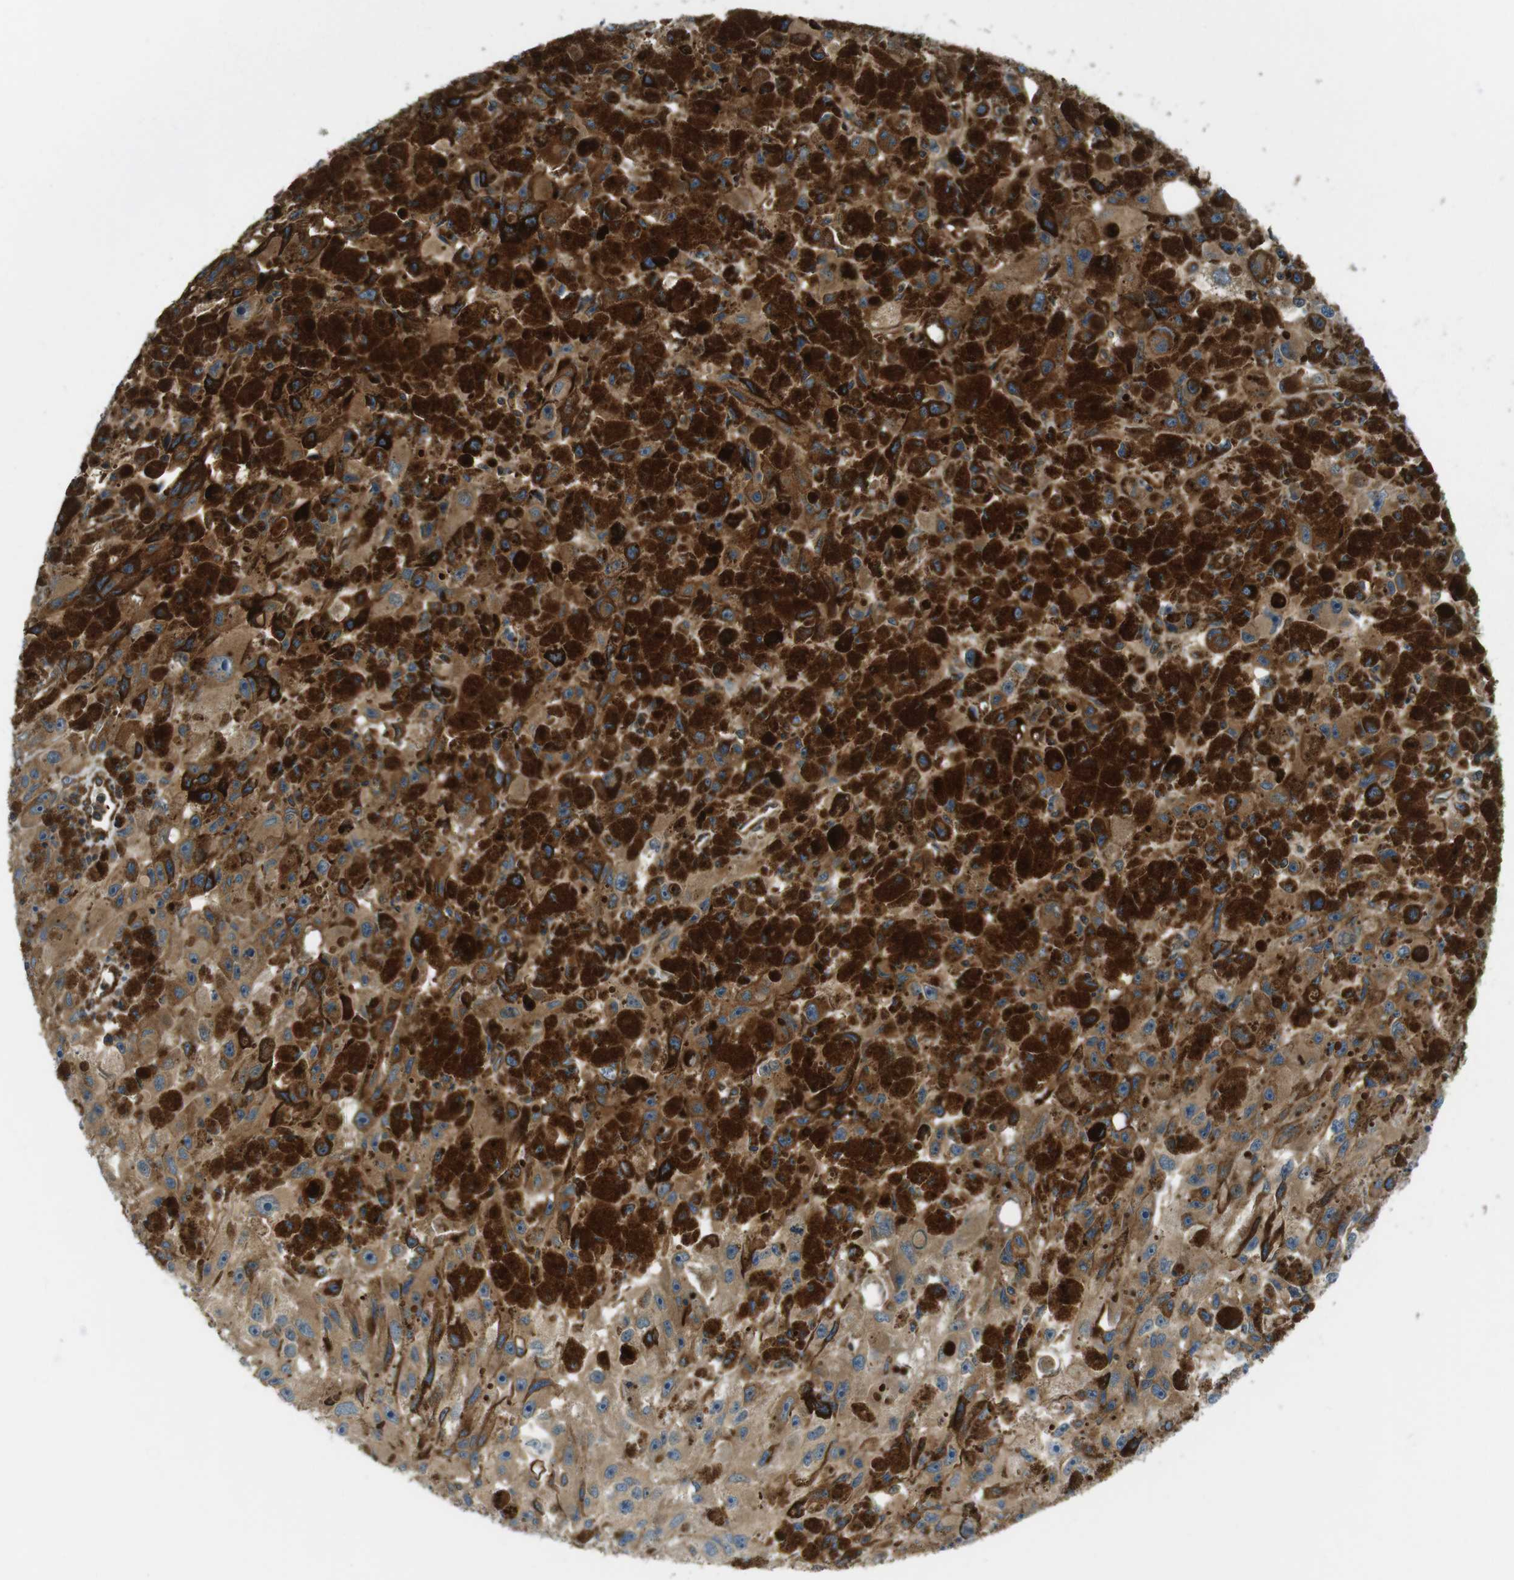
{"staining": {"intensity": "moderate", "quantity": ">75%", "location": "cytoplasmic/membranous"}, "tissue": "melanoma", "cell_type": "Tumor cells", "image_type": "cancer", "snomed": [{"axis": "morphology", "description": "Malignant melanoma, NOS"}, {"axis": "topography", "description": "Skin"}], "caption": "Melanoma stained with a protein marker reveals moderate staining in tumor cells.", "gene": "TSC1", "patient": {"sex": "female", "age": 104}}